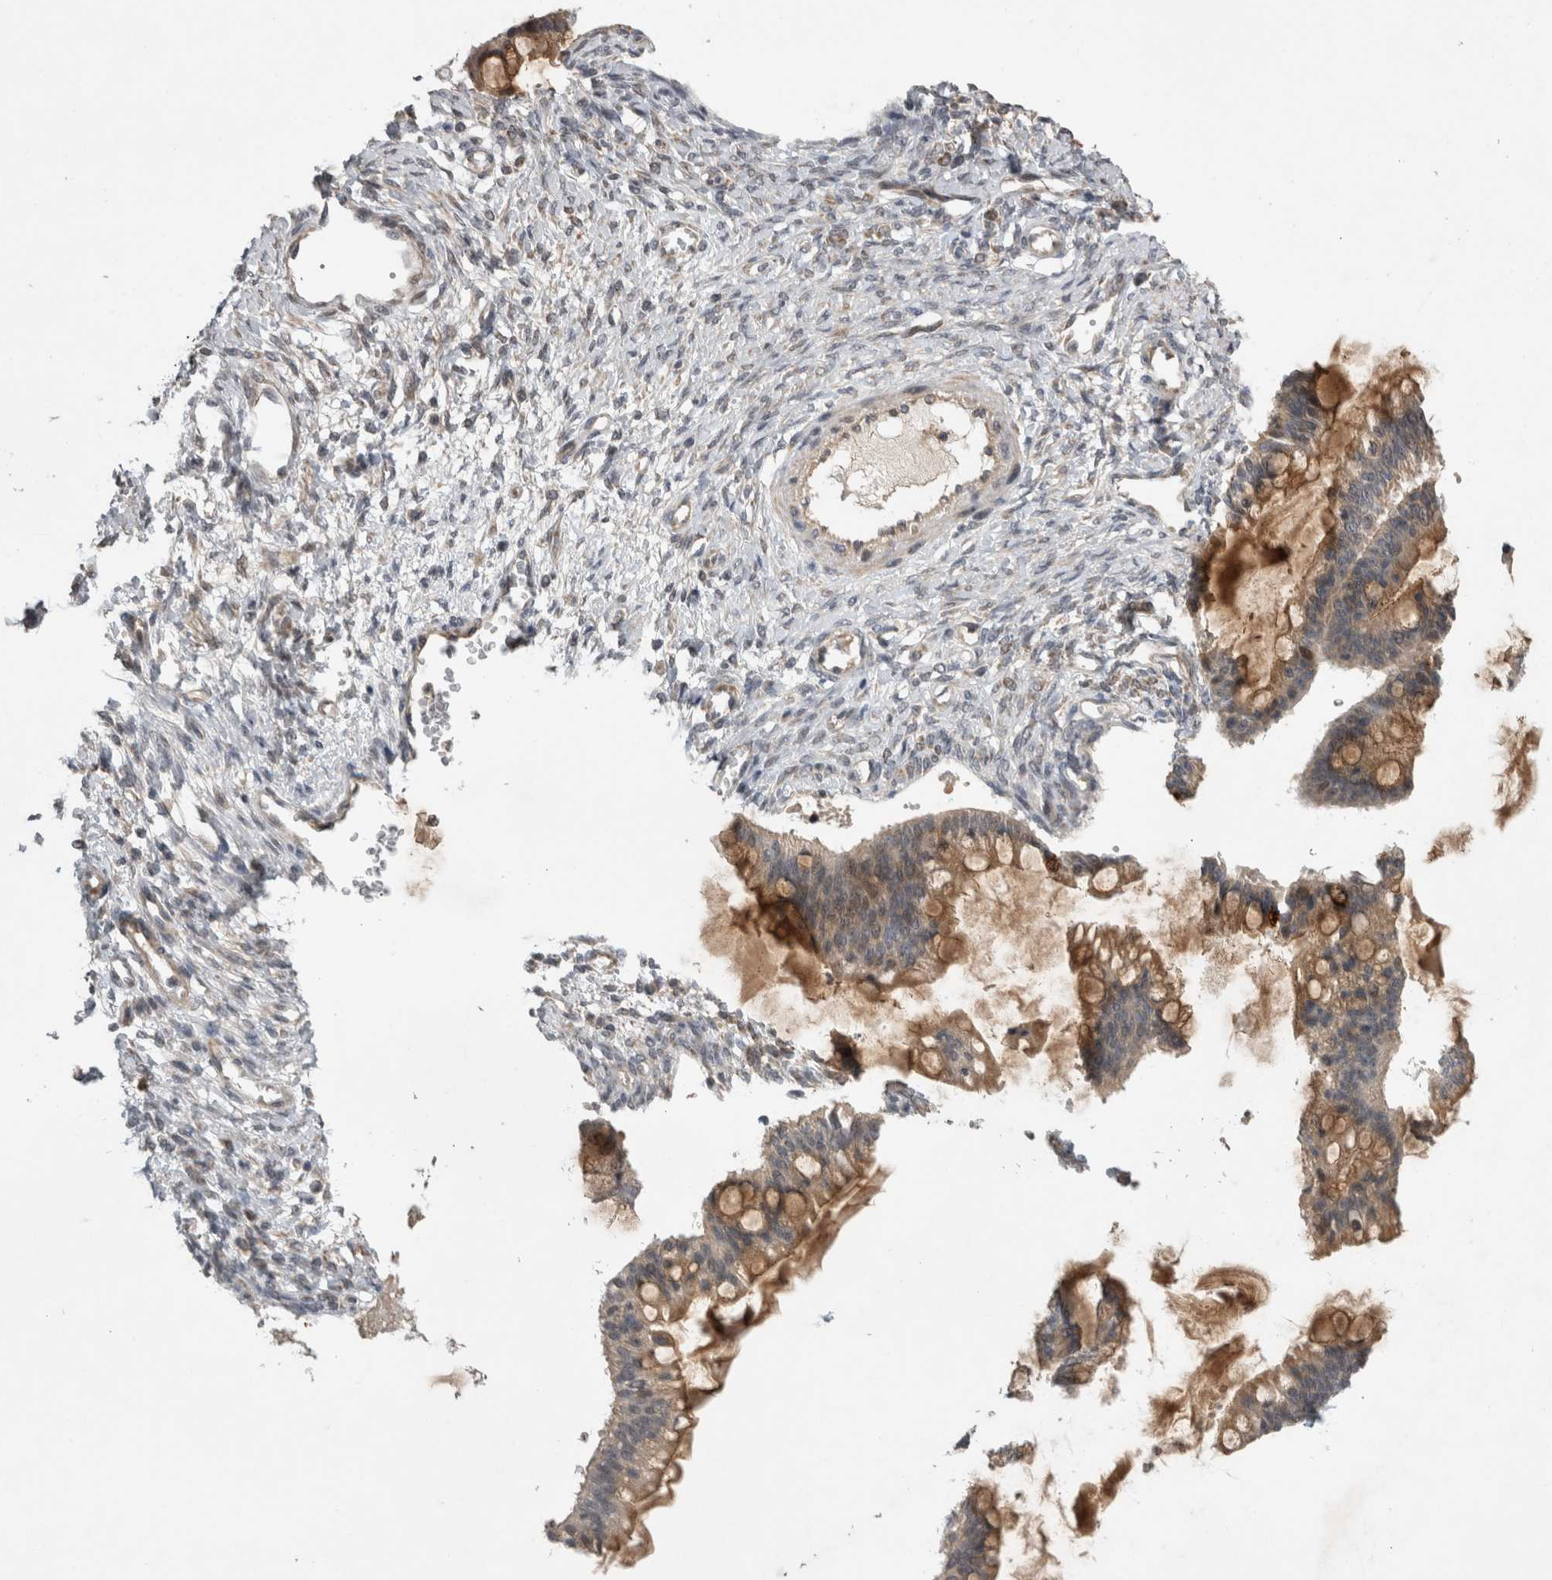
{"staining": {"intensity": "moderate", "quantity": ">75%", "location": "cytoplasmic/membranous"}, "tissue": "ovarian cancer", "cell_type": "Tumor cells", "image_type": "cancer", "snomed": [{"axis": "morphology", "description": "Cystadenocarcinoma, mucinous, NOS"}, {"axis": "topography", "description": "Ovary"}], "caption": "Ovarian mucinous cystadenocarcinoma stained for a protein (brown) shows moderate cytoplasmic/membranous positive expression in about >75% of tumor cells.", "gene": "KCNIP1", "patient": {"sex": "female", "age": 73}}